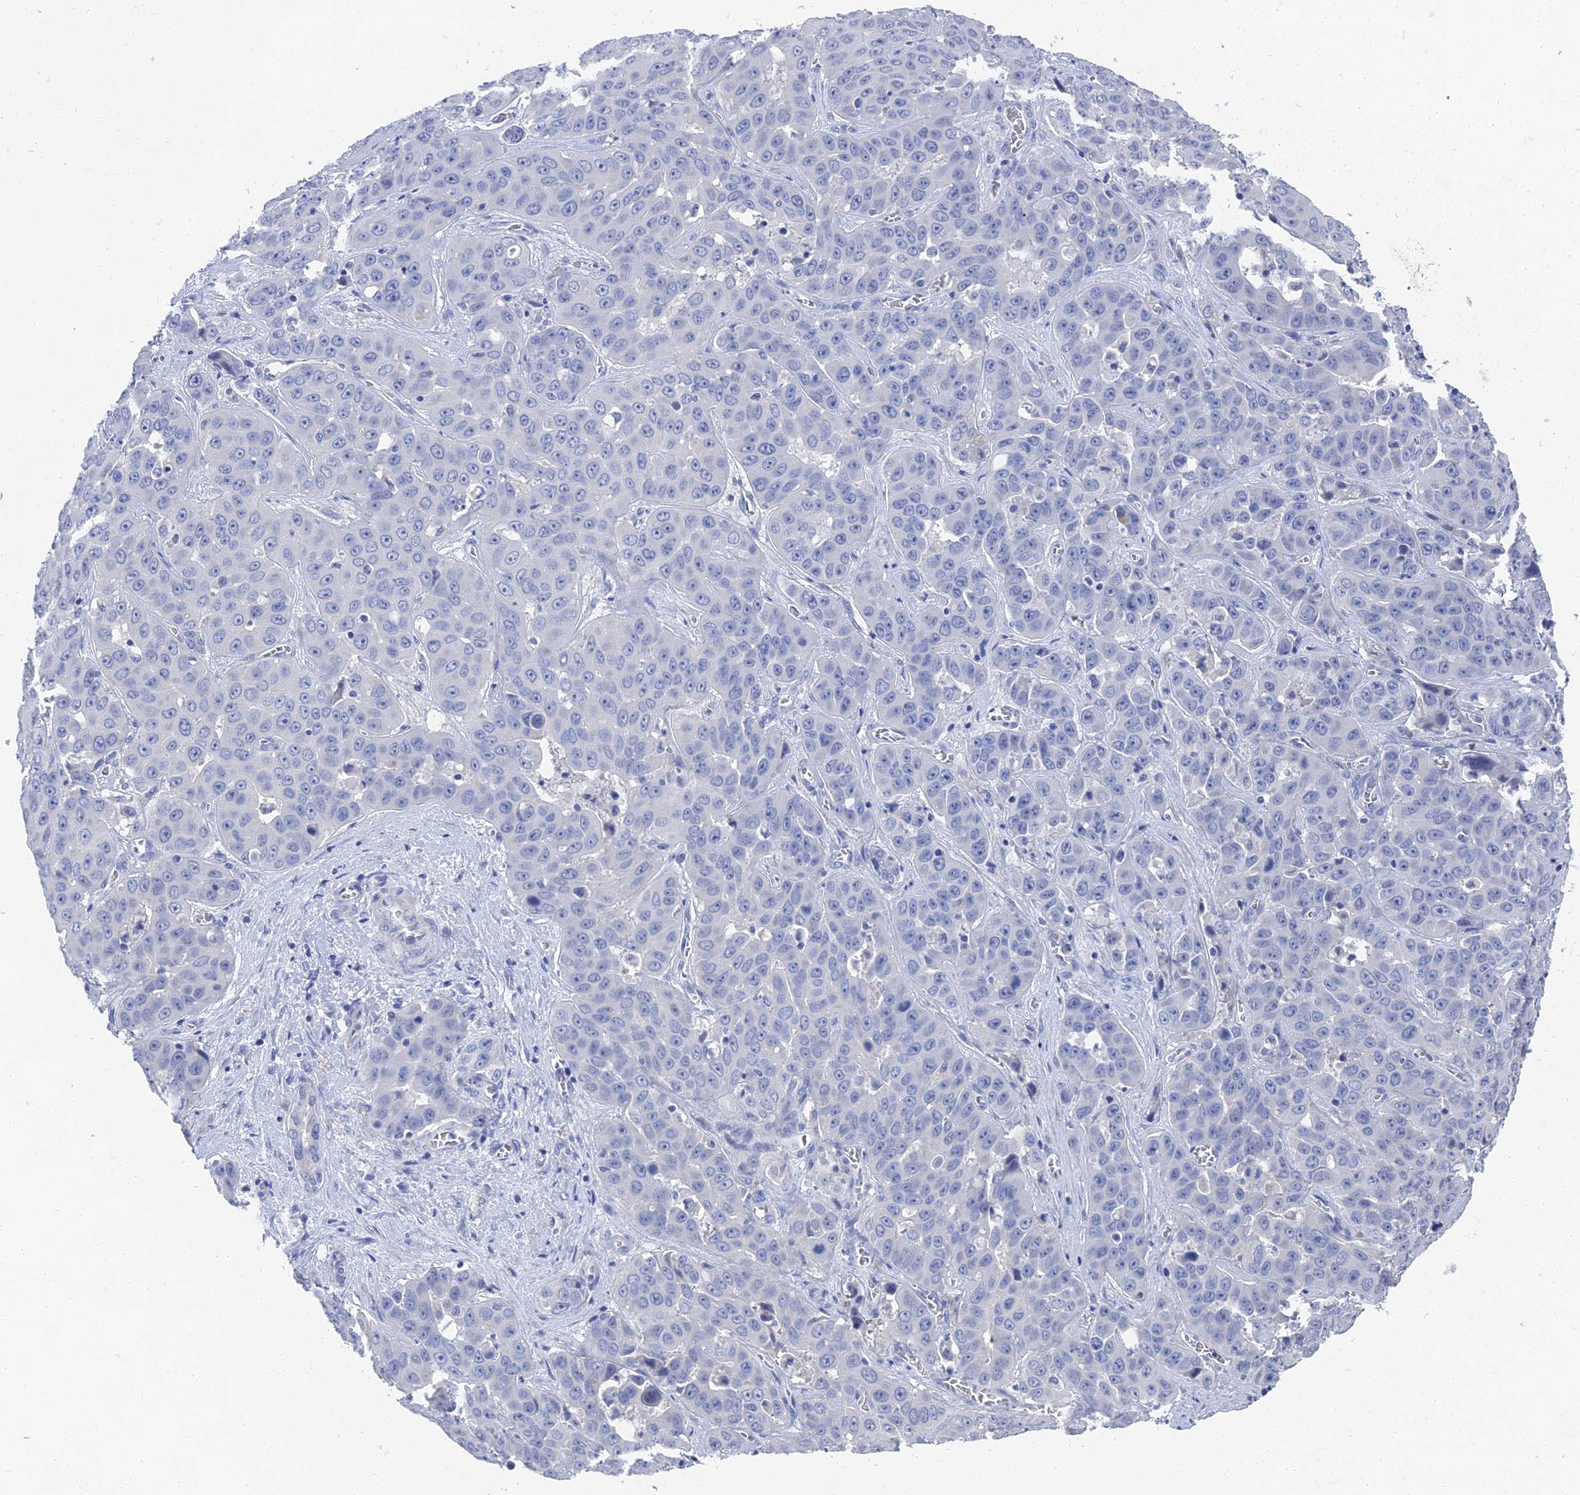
{"staining": {"intensity": "negative", "quantity": "none", "location": "none"}, "tissue": "liver cancer", "cell_type": "Tumor cells", "image_type": "cancer", "snomed": [{"axis": "morphology", "description": "Cholangiocarcinoma"}, {"axis": "topography", "description": "Liver"}], "caption": "IHC micrograph of human liver cancer stained for a protein (brown), which shows no expression in tumor cells.", "gene": "GFAP", "patient": {"sex": "female", "age": 52}}